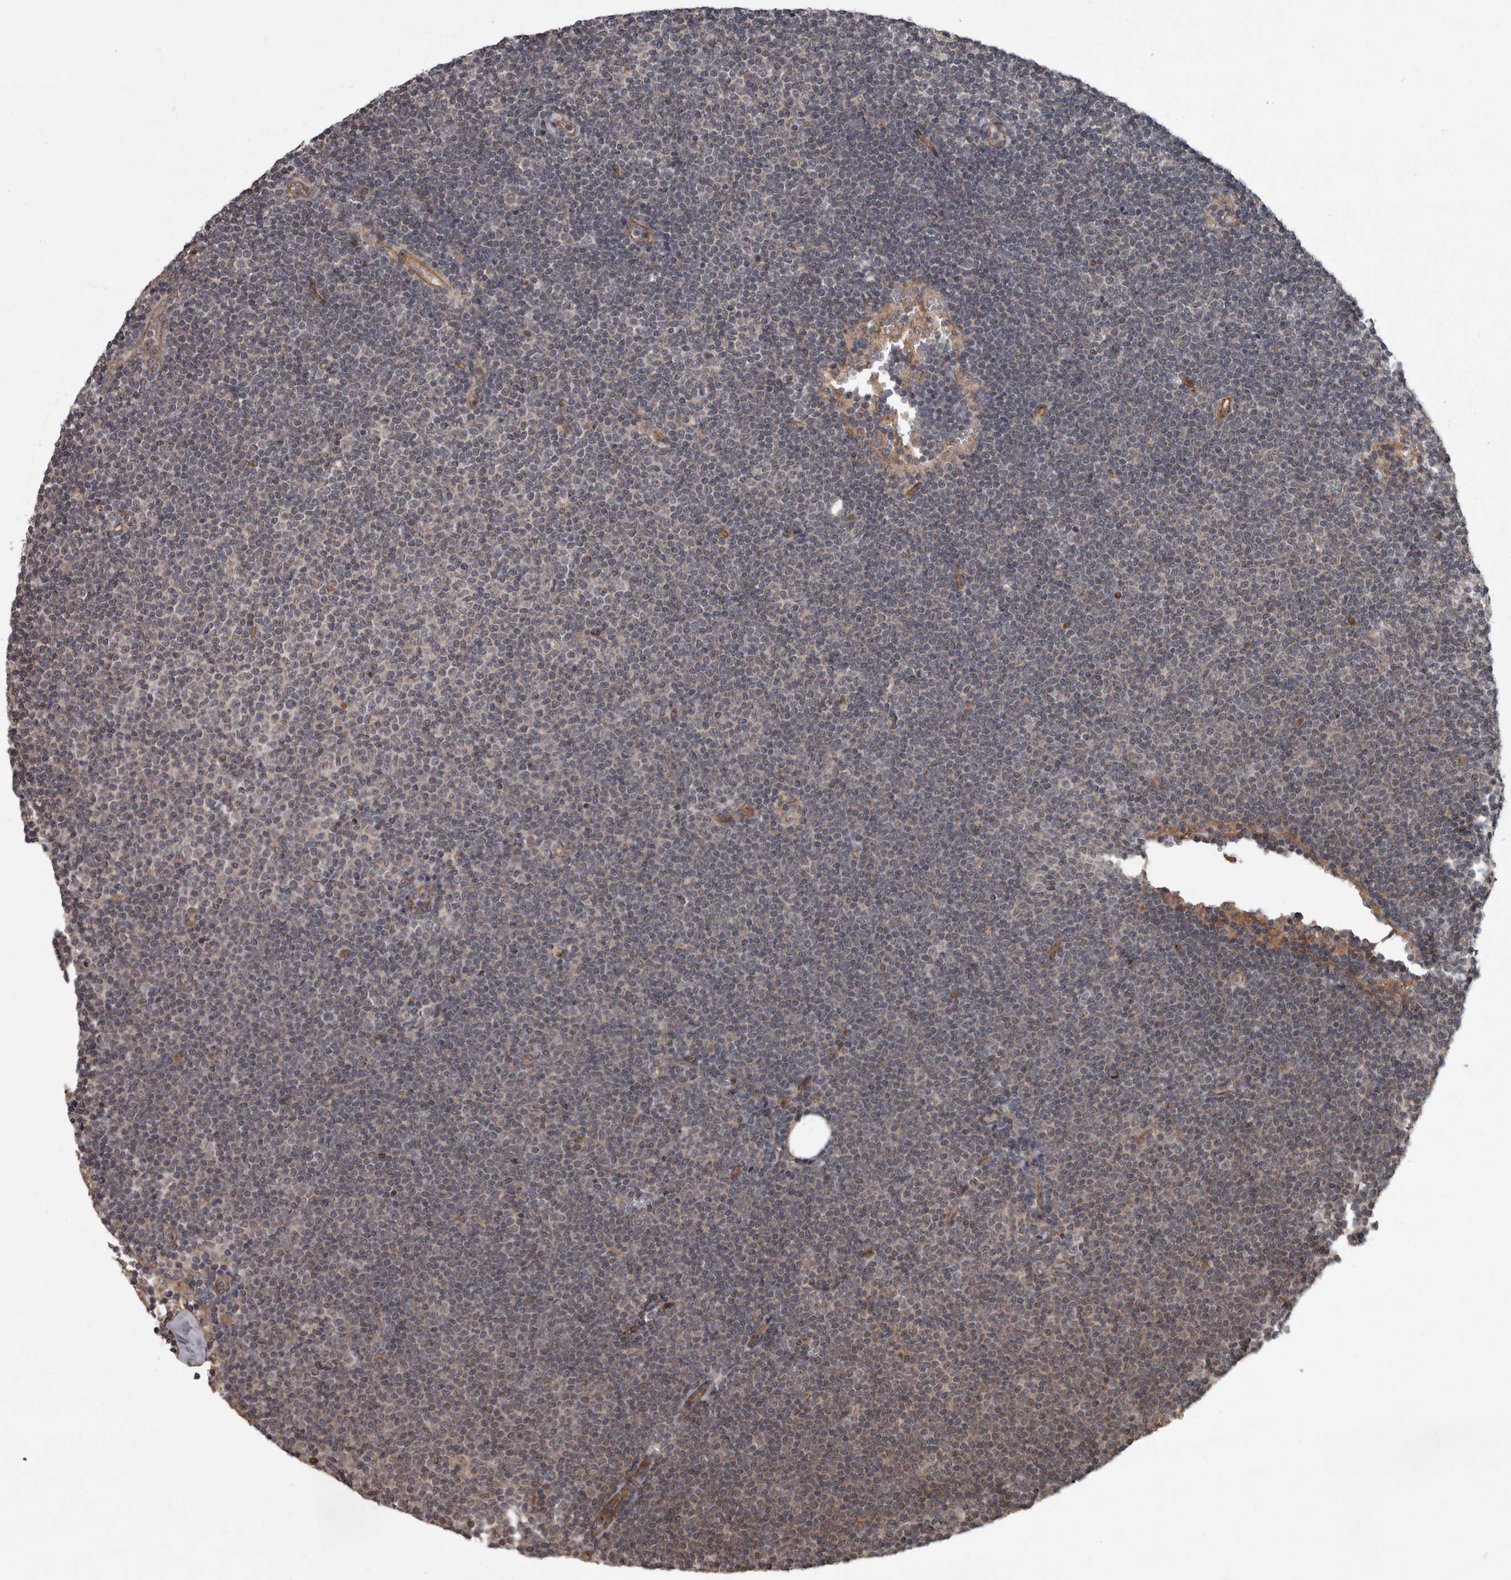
{"staining": {"intensity": "negative", "quantity": "none", "location": "none"}, "tissue": "lymphoma", "cell_type": "Tumor cells", "image_type": "cancer", "snomed": [{"axis": "morphology", "description": "Malignant lymphoma, non-Hodgkin's type, Low grade"}, {"axis": "topography", "description": "Lymph node"}], "caption": "Low-grade malignant lymphoma, non-Hodgkin's type was stained to show a protein in brown. There is no significant positivity in tumor cells.", "gene": "VEGFD", "patient": {"sex": "female", "age": 53}}